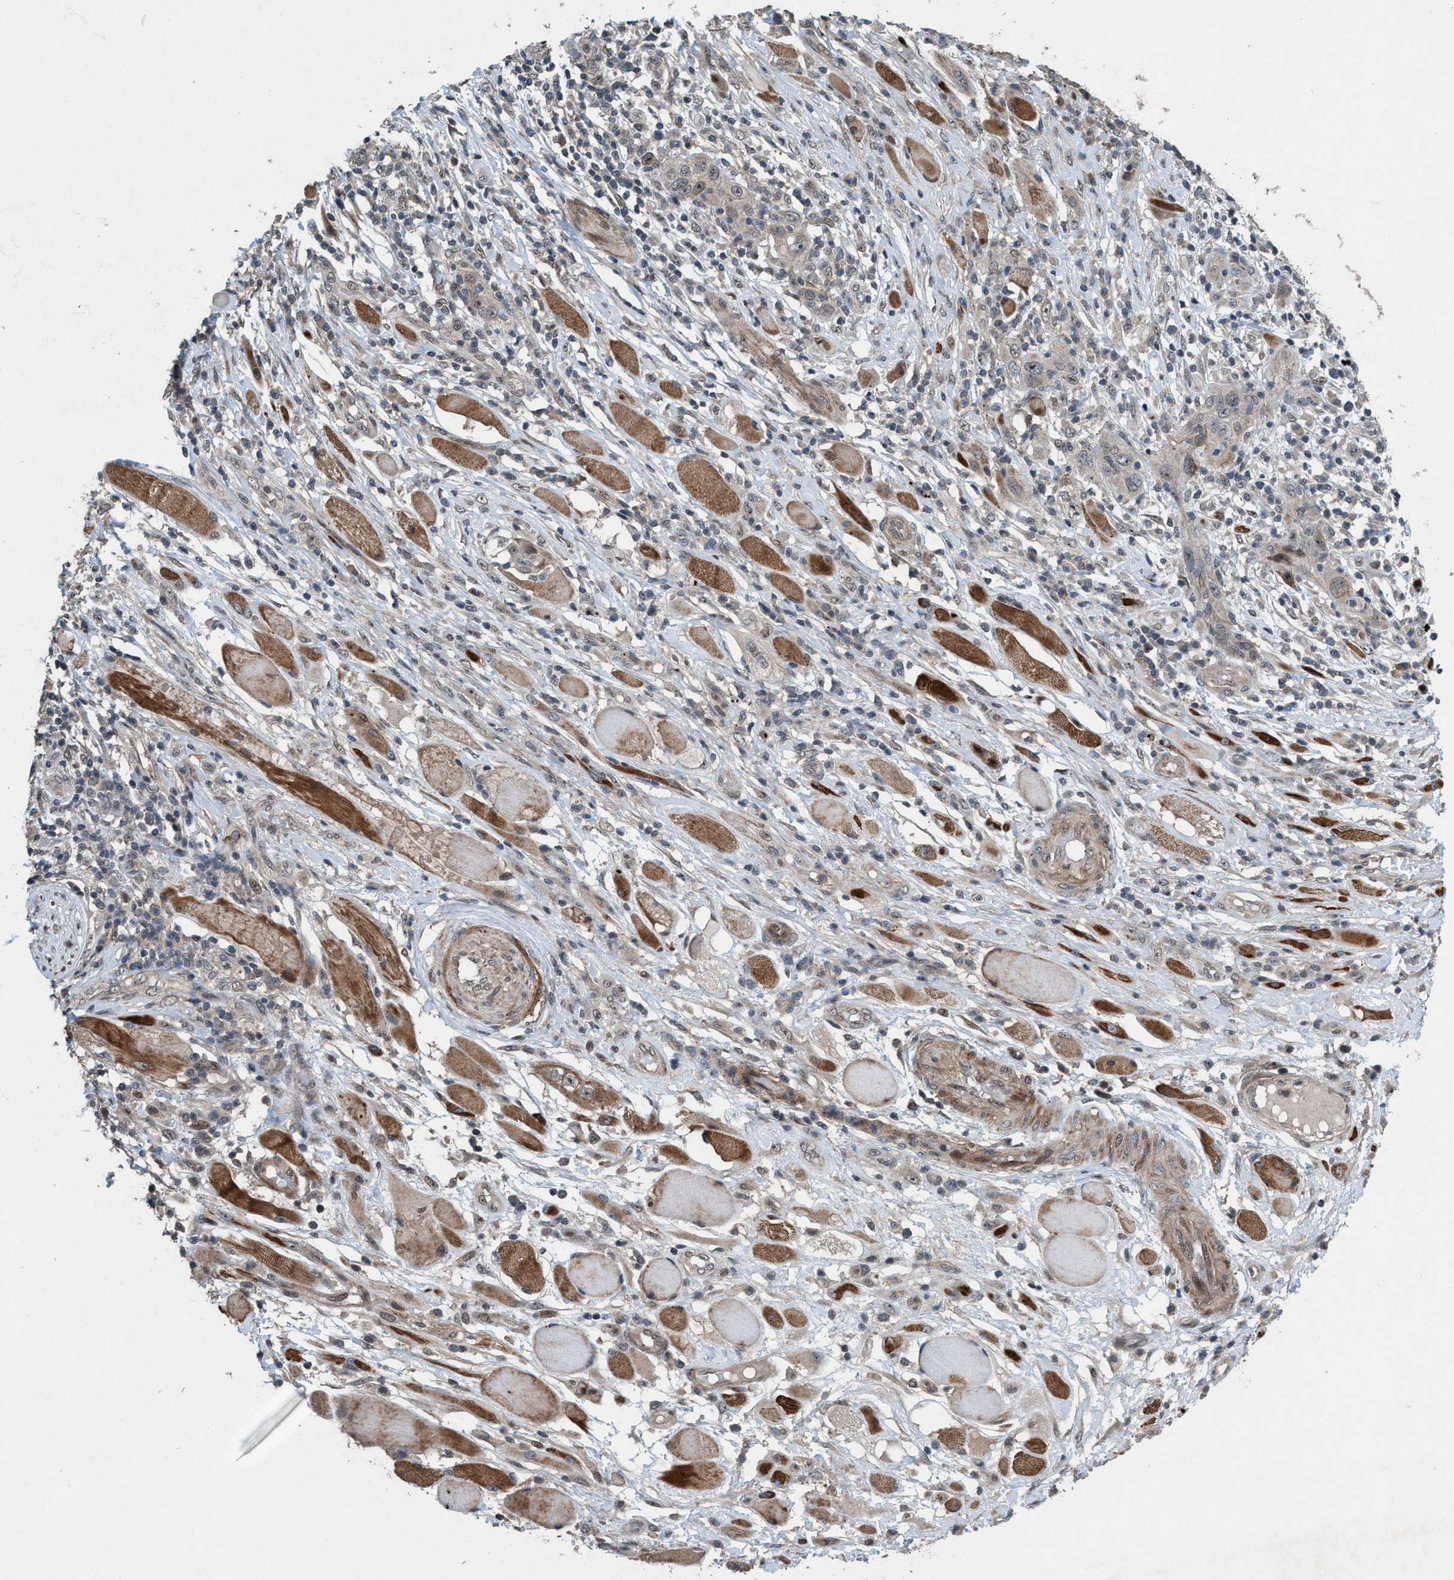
{"staining": {"intensity": "weak", "quantity": "<25%", "location": "nuclear"}, "tissue": "skin cancer", "cell_type": "Tumor cells", "image_type": "cancer", "snomed": [{"axis": "morphology", "description": "Squamous cell carcinoma, NOS"}, {"axis": "topography", "description": "Skin"}], "caption": "This photomicrograph is of squamous cell carcinoma (skin) stained with immunohistochemistry (IHC) to label a protein in brown with the nuclei are counter-stained blue. There is no staining in tumor cells.", "gene": "NISCH", "patient": {"sex": "female", "age": 88}}